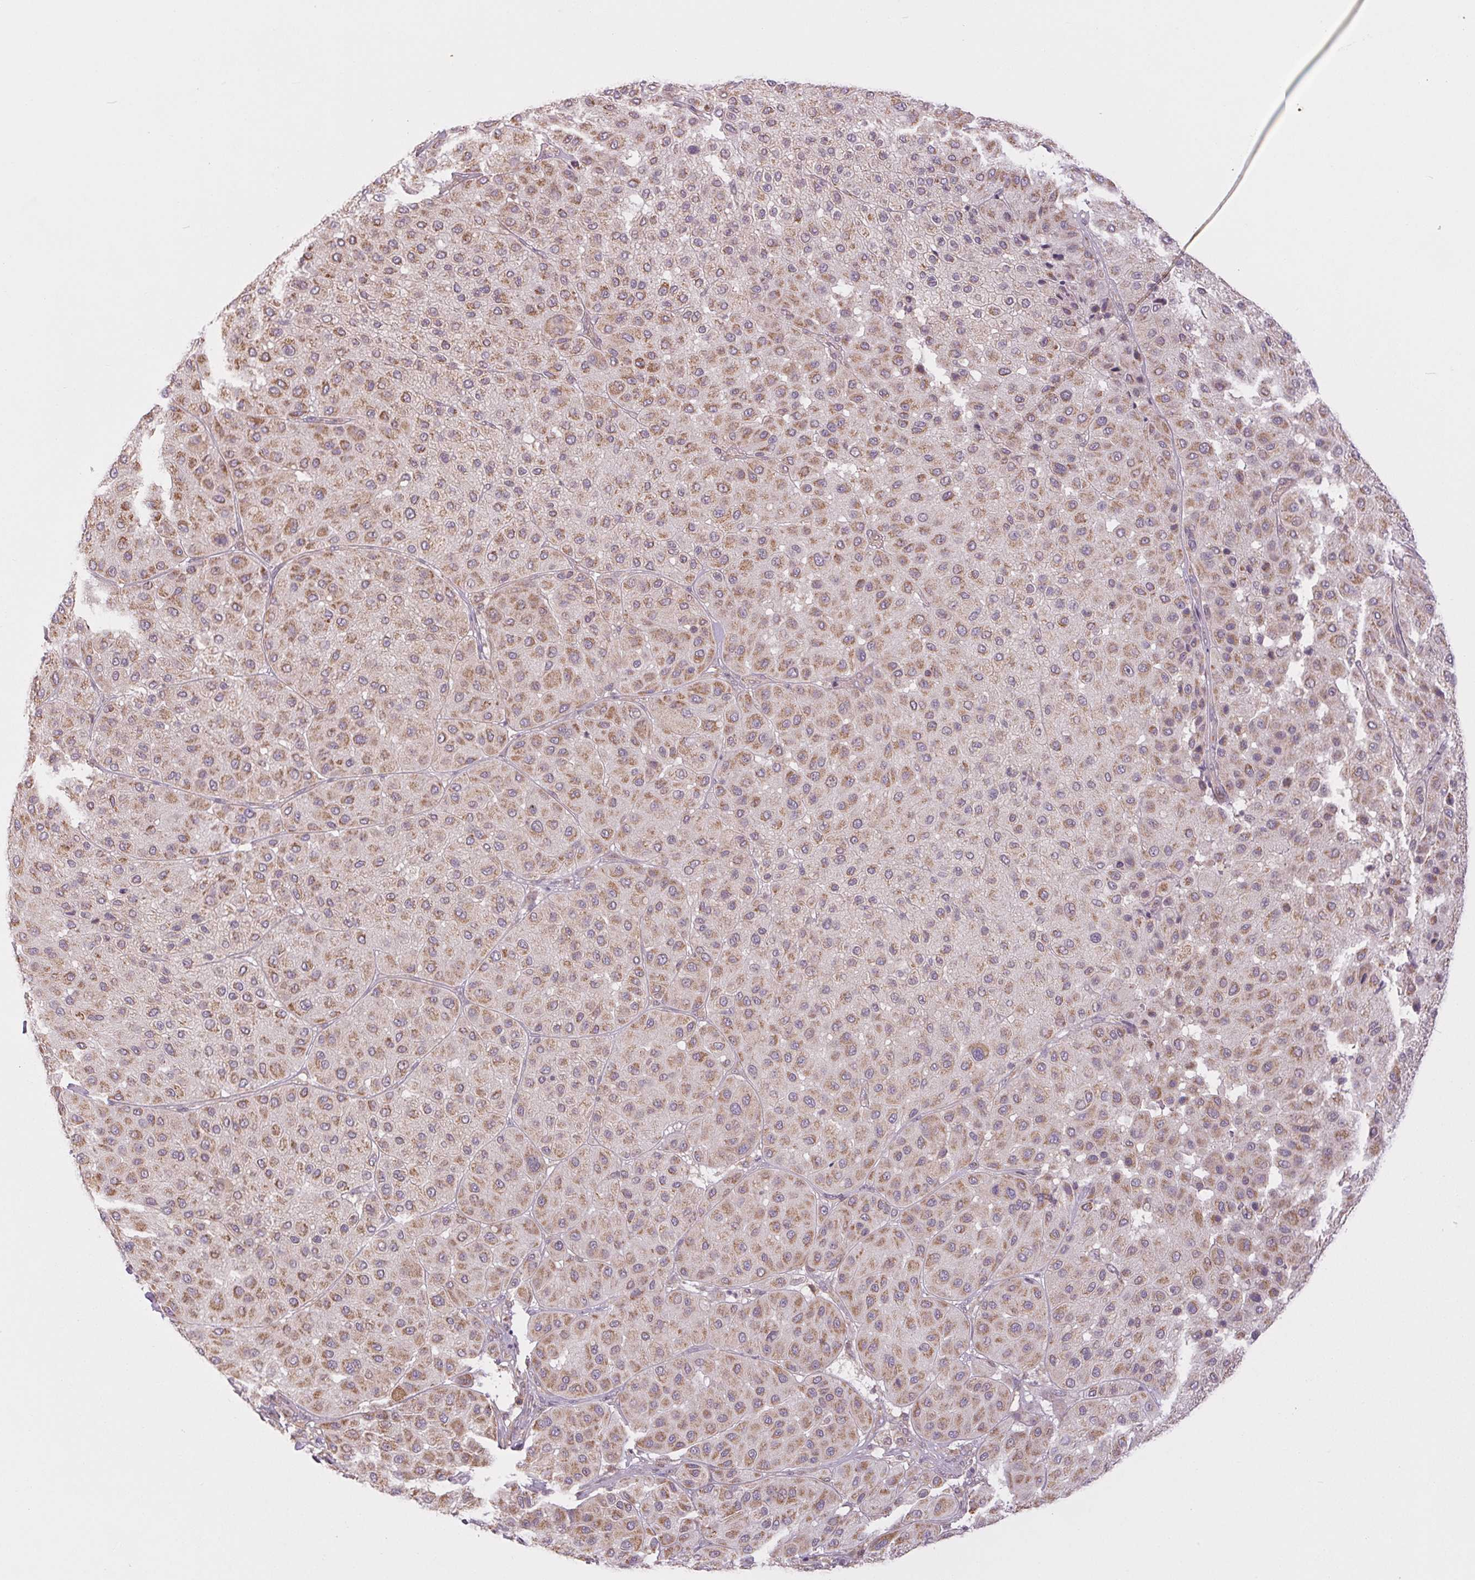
{"staining": {"intensity": "weak", "quantity": ">75%", "location": "cytoplasmic/membranous"}, "tissue": "melanoma", "cell_type": "Tumor cells", "image_type": "cancer", "snomed": [{"axis": "morphology", "description": "Malignant melanoma, Metastatic site"}, {"axis": "topography", "description": "Smooth muscle"}], "caption": "High-magnification brightfield microscopy of melanoma stained with DAB (3,3'-diaminobenzidine) (brown) and counterstained with hematoxylin (blue). tumor cells exhibit weak cytoplasmic/membranous positivity is seen in approximately>75% of cells.", "gene": "MAP3K5", "patient": {"sex": "male", "age": 41}}